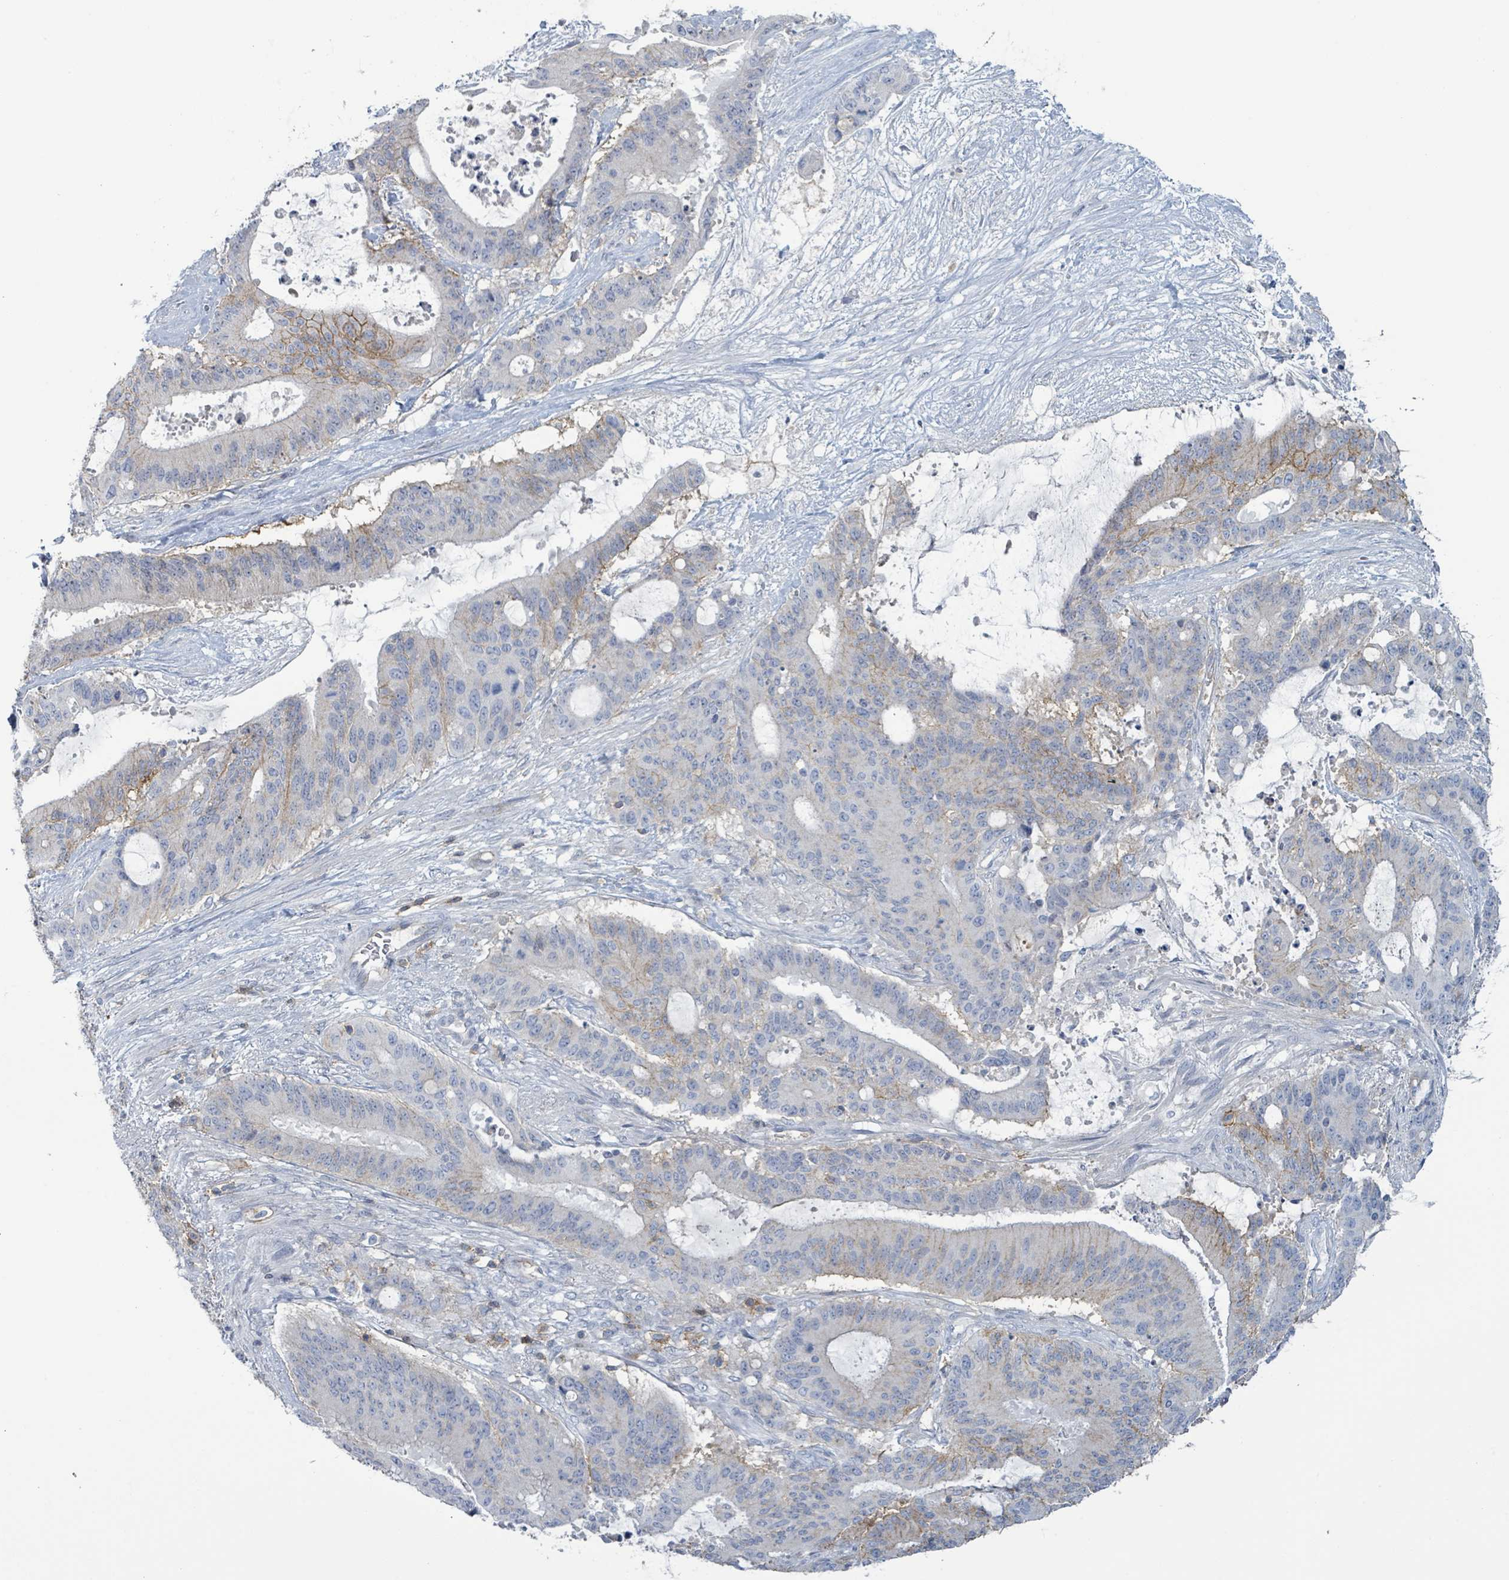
{"staining": {"intensity": "weak", "quantity": "<25%", "location": "cytoplasmic/membranous"}, "tissue": "liver cancer", "cell_type": "Tumor cells", "image_type": "cancer", "snomed": [{"axis": "morphology", "description": "Normal tissue, NOS"}, {"axis": "morphology", "description": "Cholangiocarcinoma"}, {"axis": "topography", "description": "Liver"}, {"axis": "topography", "description": "Peripheral nerve tissue"}], "caption": "High magnification brightfield microscopy of liver cholangiocarcinoma stained with DAB (brown) and counterstained with hematoxylin (blue): tumor cells show no significant positivity. (DAB IHC, high magnification).", "gene": "TNFRSF14", "patient": {"sex": "female", "age": 73}}